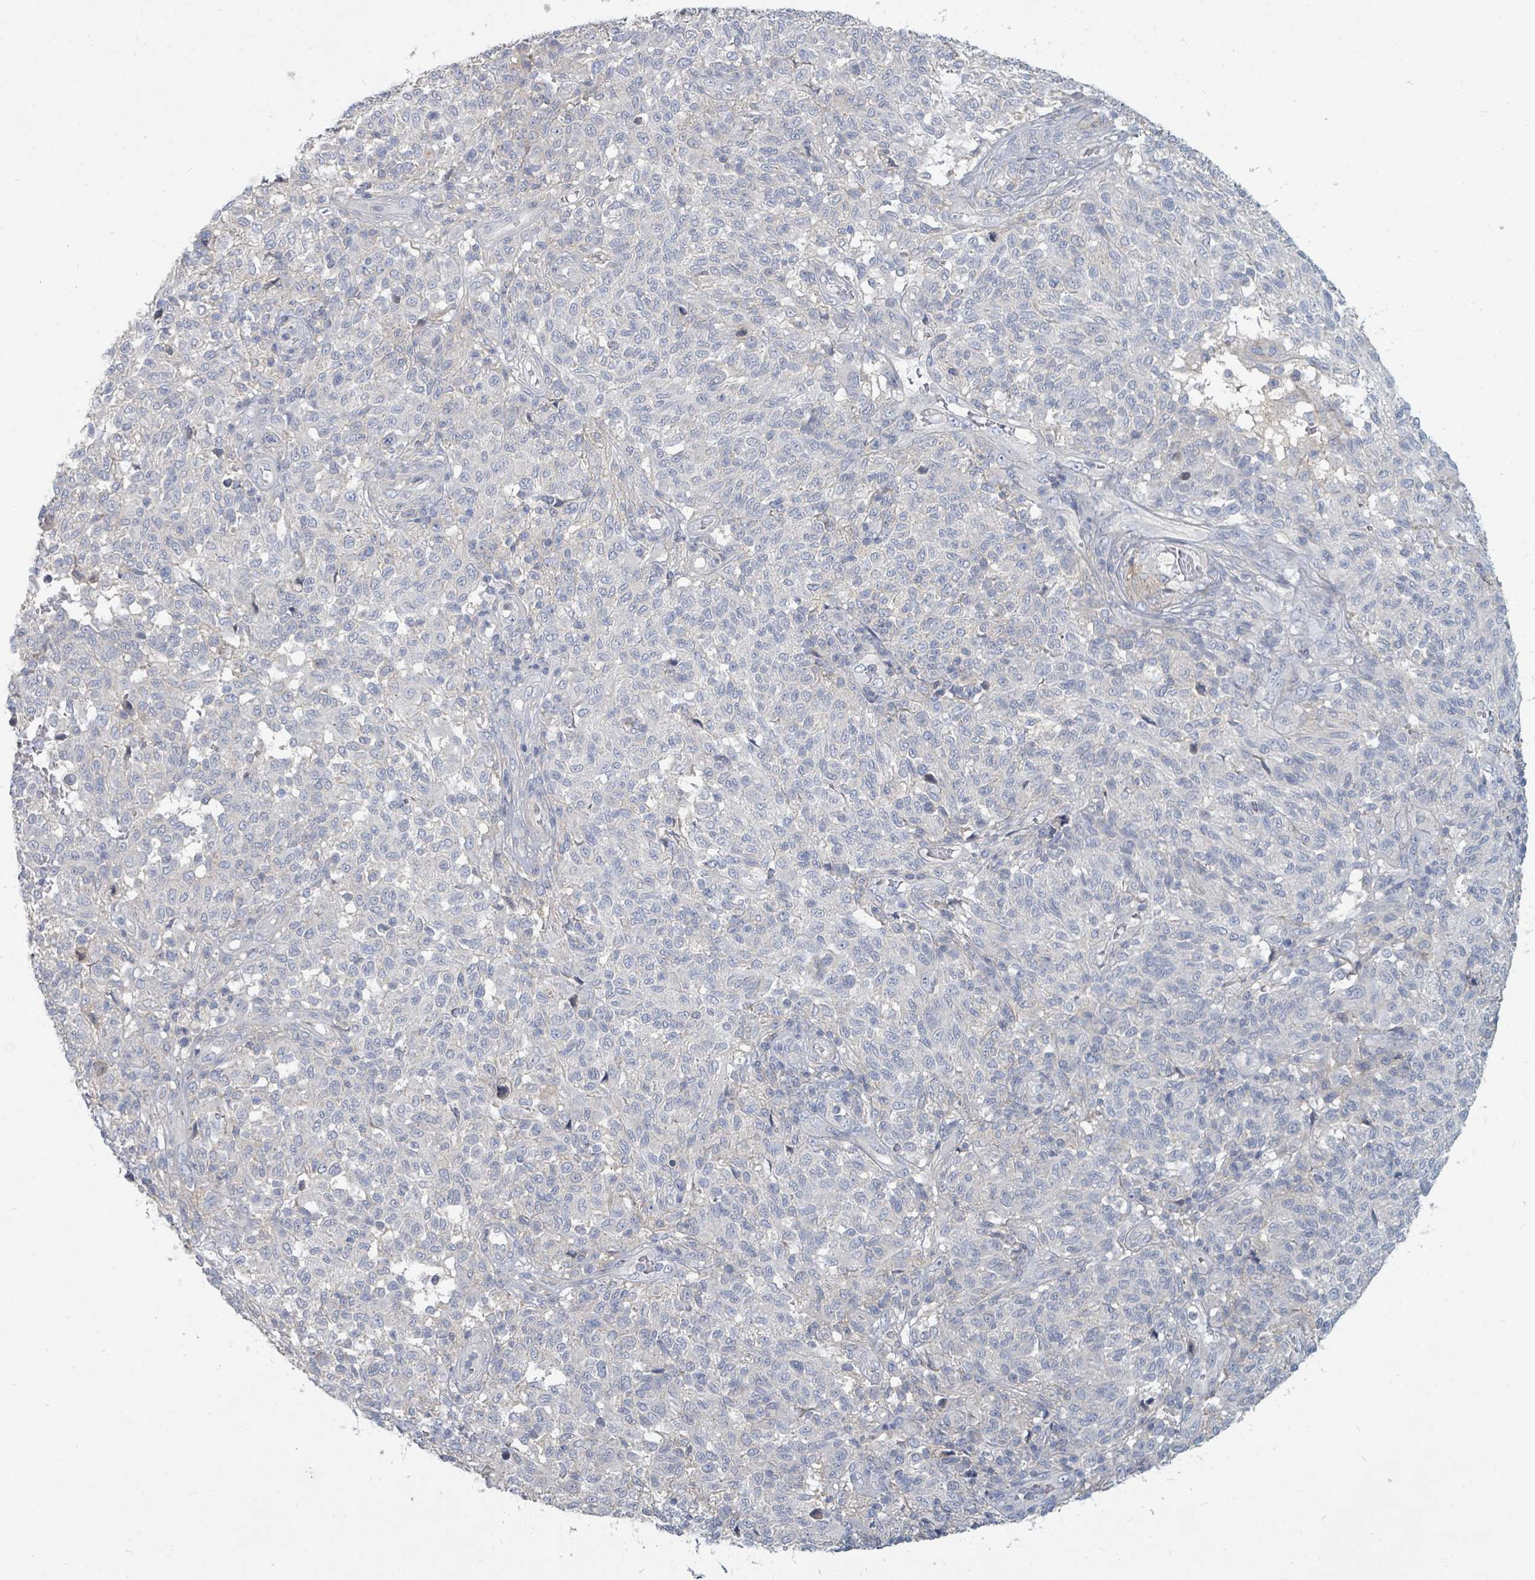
{"staining": {"intensity": "negative", "quantity": "none", "location": "none"}, "tissue": "melanoma", "cell_type": "Tumor cells", "image_type": "cancer", "snomed": [{"axis": "morphology", "description": "Malignant melanoma, NOS"}, {"axis": "topography", "description": "Skin"}], "caption": "IHC photomicrograph of human melanoma stained for a protein (brown), which demonstrates no positivity in tumor cells. (IHC, brightfield microscopy, high magnification).", "gene": "ARGFX", "patient": {"sex": "male", "age": 66}}